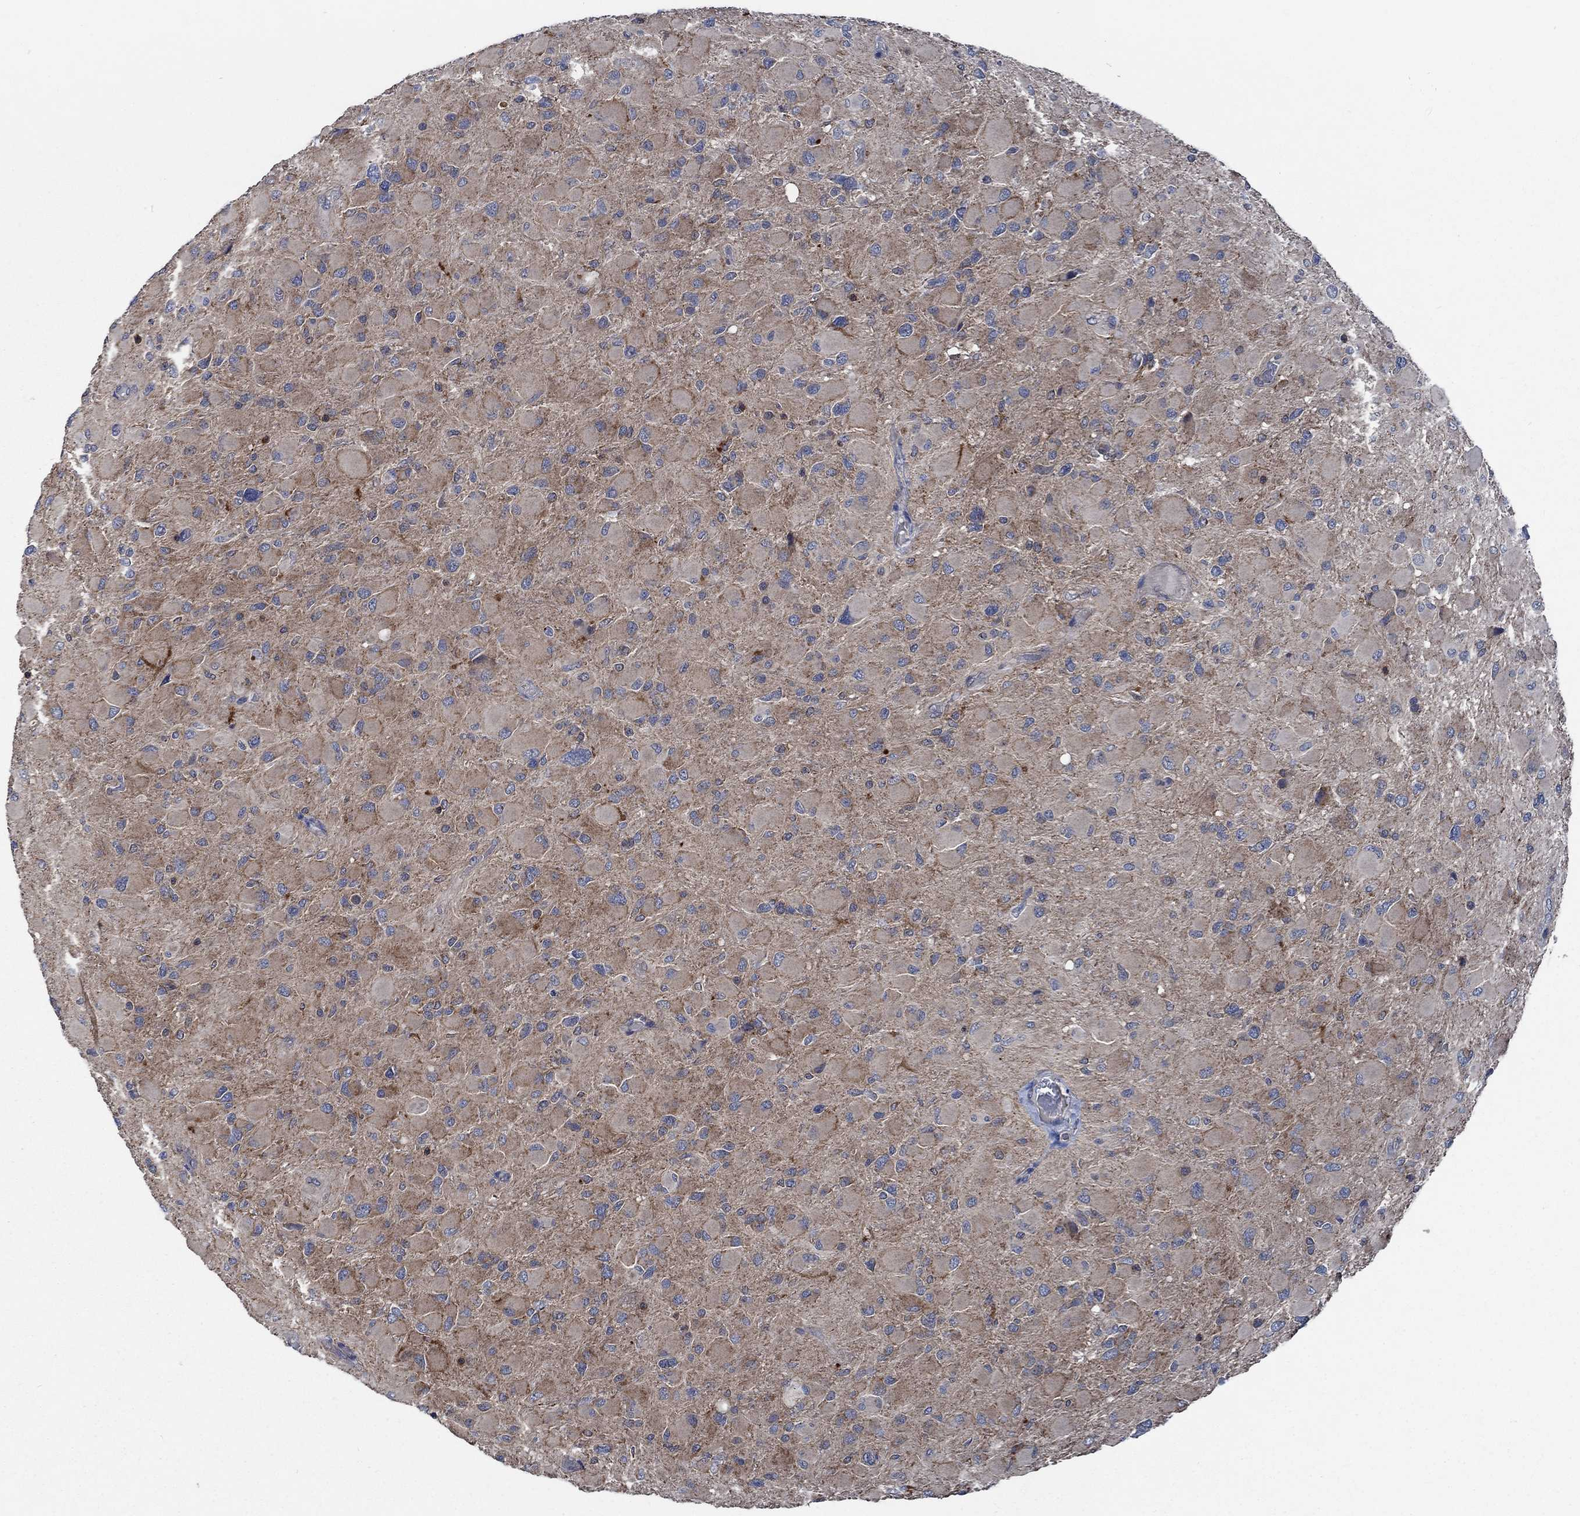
{"staining": {"intensity": "weak", "quantity": ">75%", "location": "cytoplasmic/membranous"}, "tissue": "glioma", "cell_type": "Tumor cells", "image_type": "cancer", "snomed": [{"axis": "morphology", "description": "Glioma, malignant, High grade"}, {"axis": "topography", "description": "Cerebral cortex"}], "caption": "This is an image of IHC staining of glioma, which shows weak positivity in the cytoplasmic/membranous of tumor cells.", "gene": "STXBP6", "patient": {"sex": "female", "age": 36}}